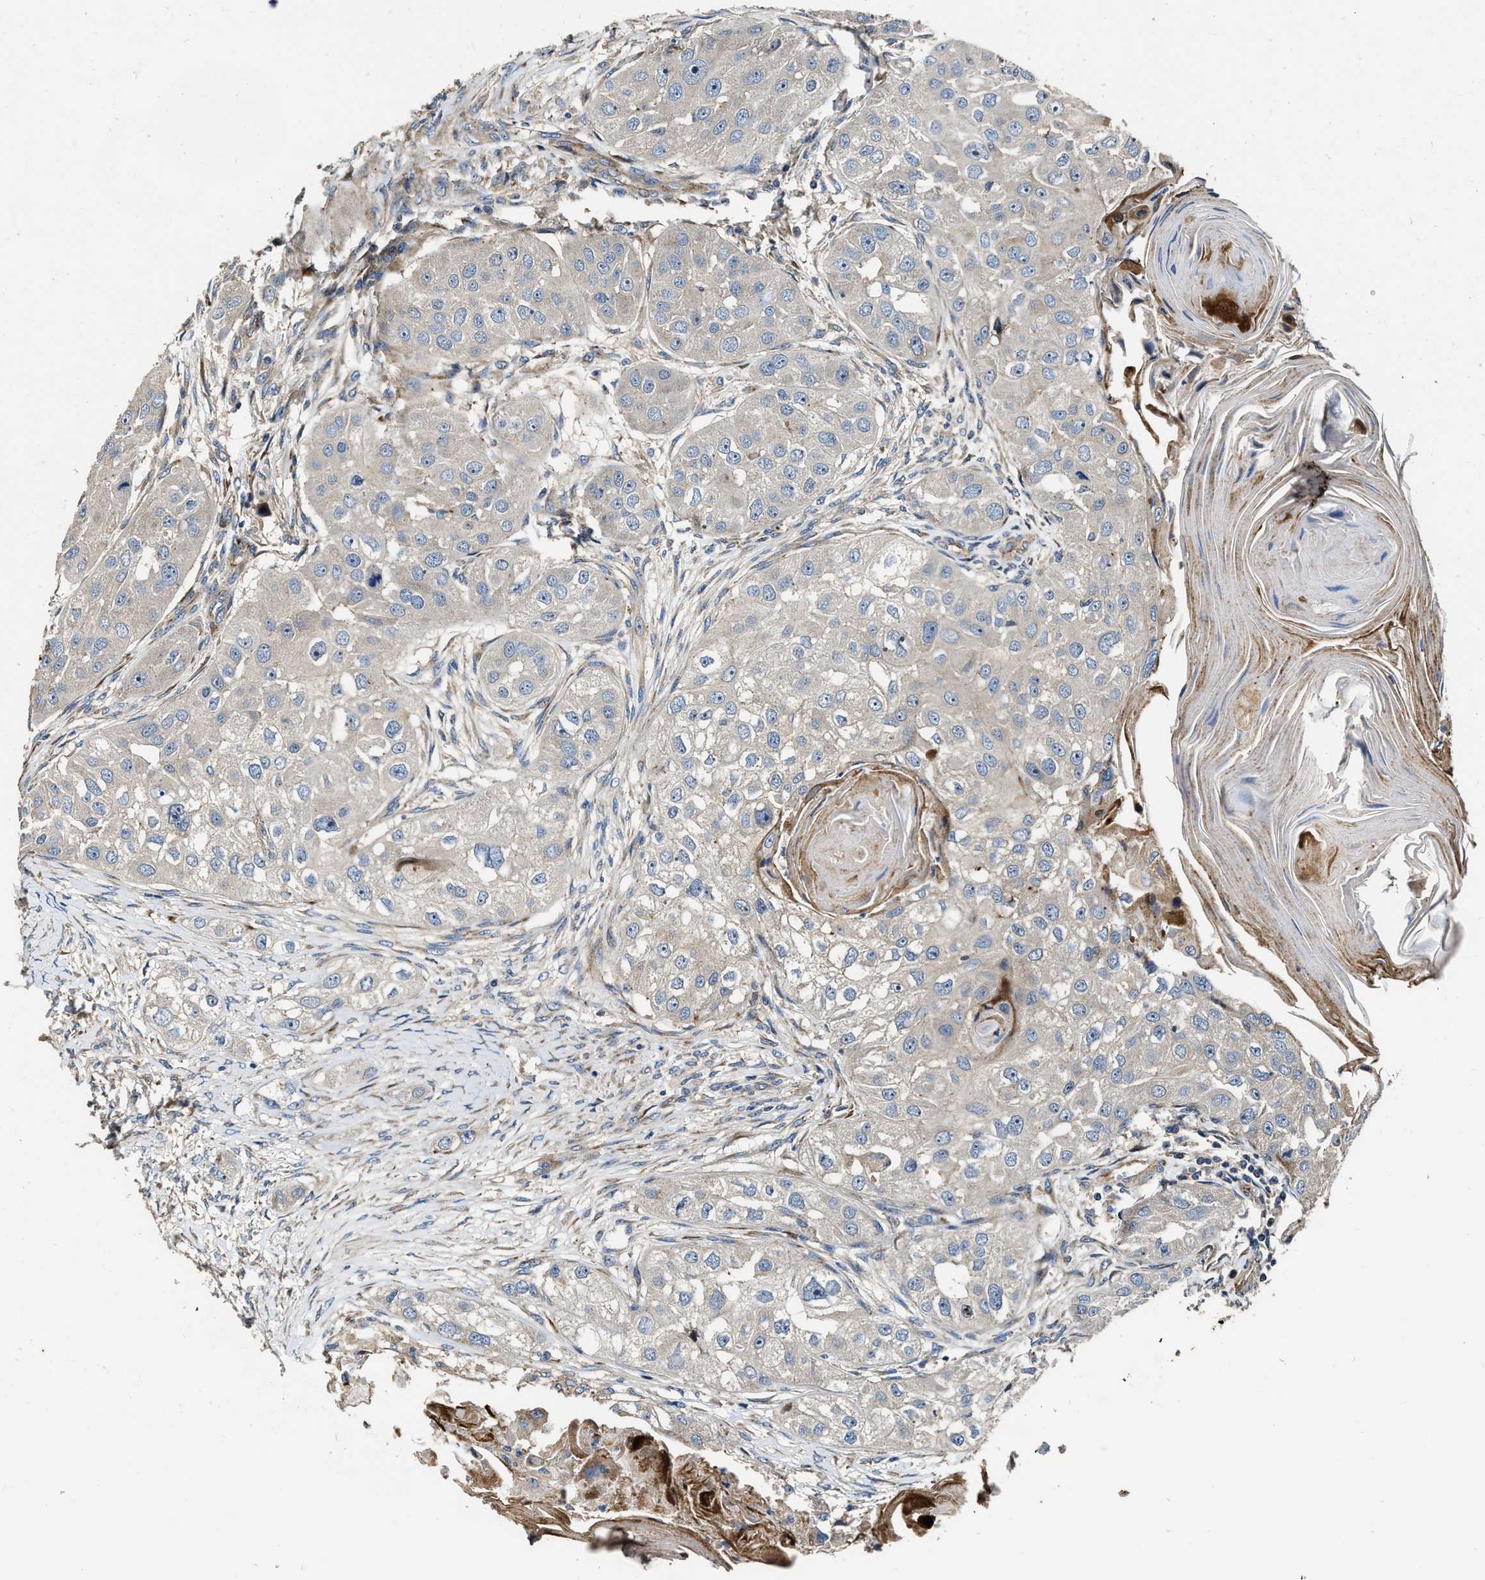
{"staining": {"intensity": "negative", "quantity": "none", "location": "none"}, "tissue": "head and neck cancer", "cell_type": "Tumor cells", "image_type": "cancer", "snomed": [{"axis": "morphology", "description": "Normal tissue, NOS"}, {"axis": "morphology", "description": "Squamous cell carcinoma, NOS"}, {"axis": "topography", "description": "Skeletal muscle"}, {"axis": "topography", "description": "Head-Neck"}], "caption": "Tumor cells show no significant protein expression in head and neck squamous cell carcinoma. (Immunohistochemistry (ihc), brightfield microscopy, high magnification).", "gene": "PTAR1", "patient": {"sex": "male", "age": 51}}